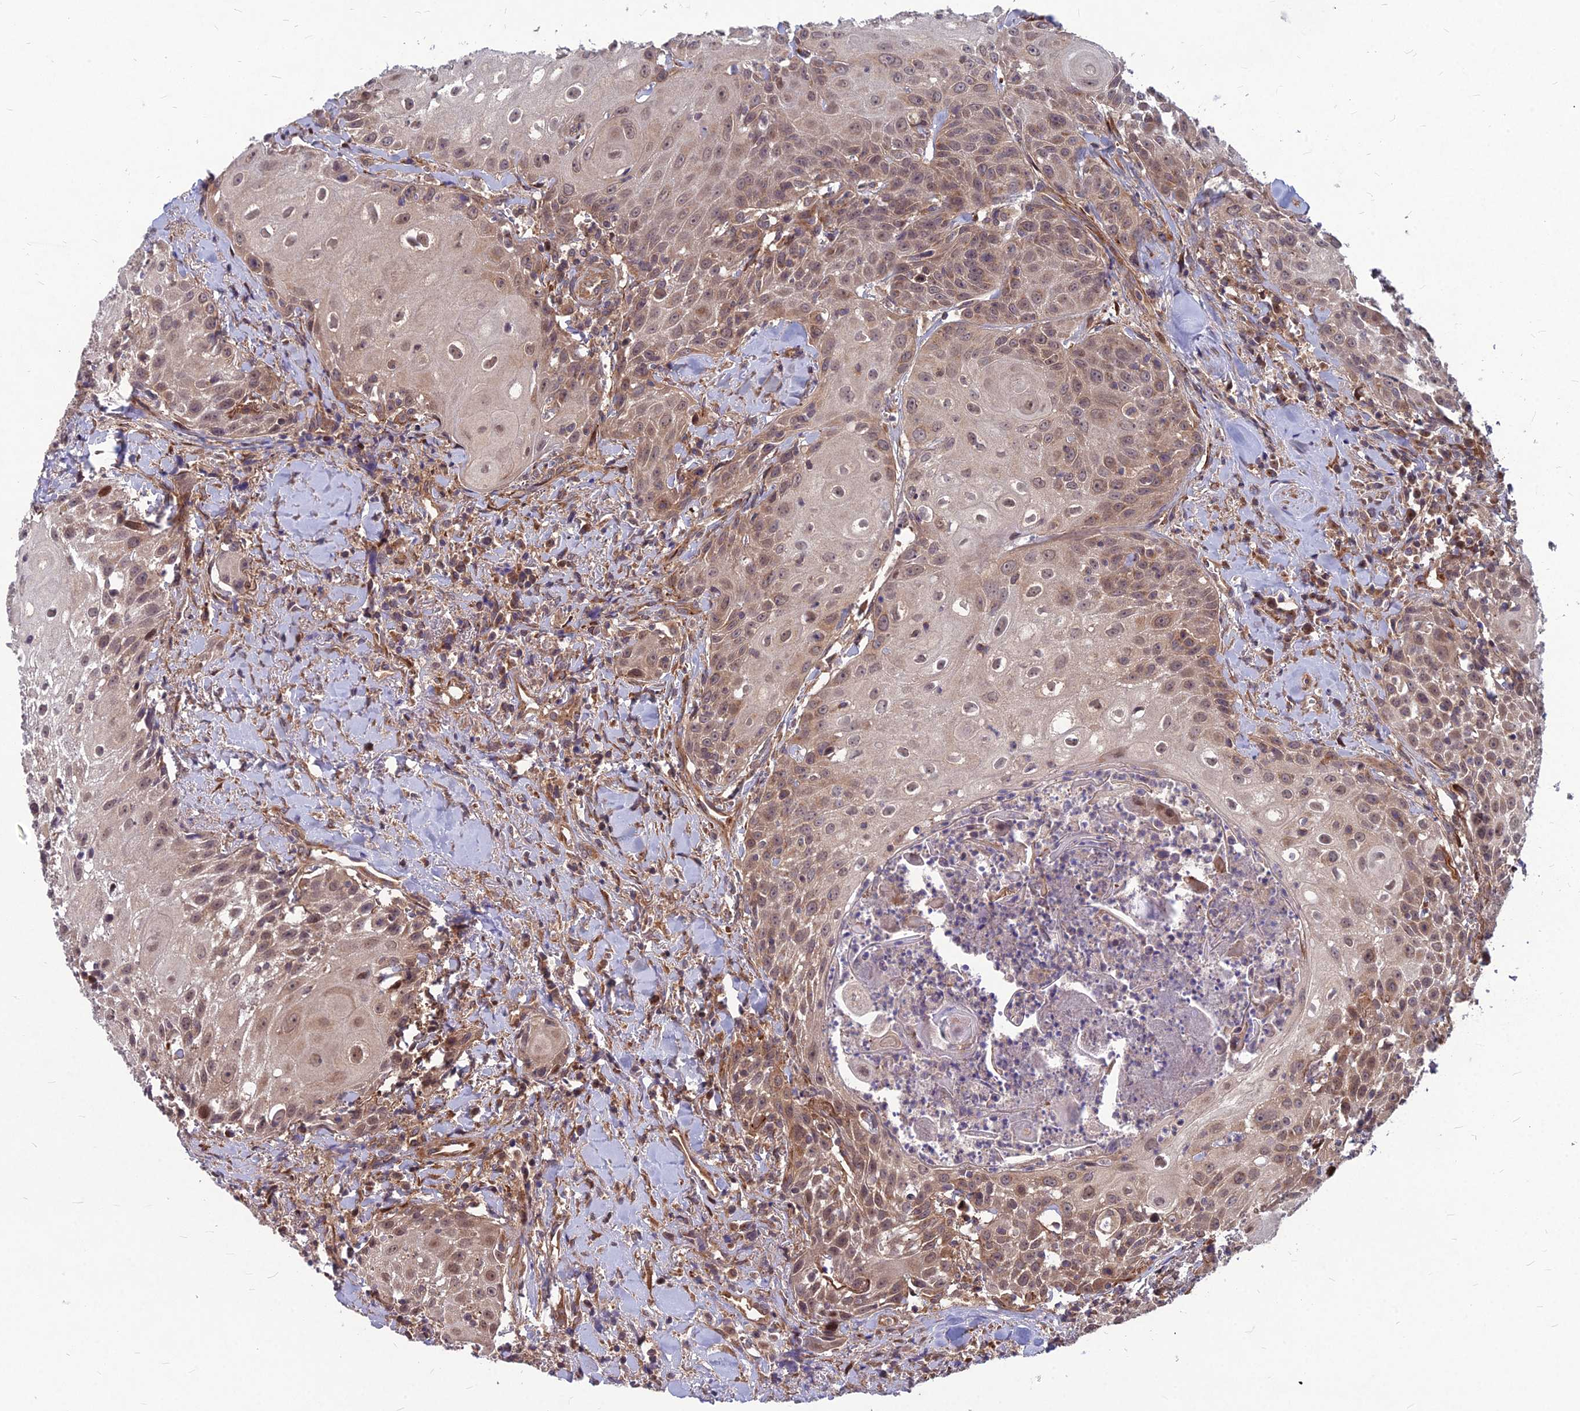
{"staining": {"intensity": "moderate", "quantity": "<25%", "location": "cytoplasmic/membranous"}, "tissue": "head and neck cancer", "cell_type": "Tumor cells", "image_type": "cancer", "snomed": [{"axis": "morphology", "description": "Squamous cell carcinoma, NOS"}, {"axis": "topography", "description": "Oral tissue"}, {"axis": "topography", "description": "Head-Neck"}], "caption": "There is low levels of moderate cytoplasmic/membranous expression in tumor cells of head and neck cancer, as demonstrated by immunohistochemical staining (brown color).", "gene": "MFSD8", "patient": {"sex": "female", "age": 82}}